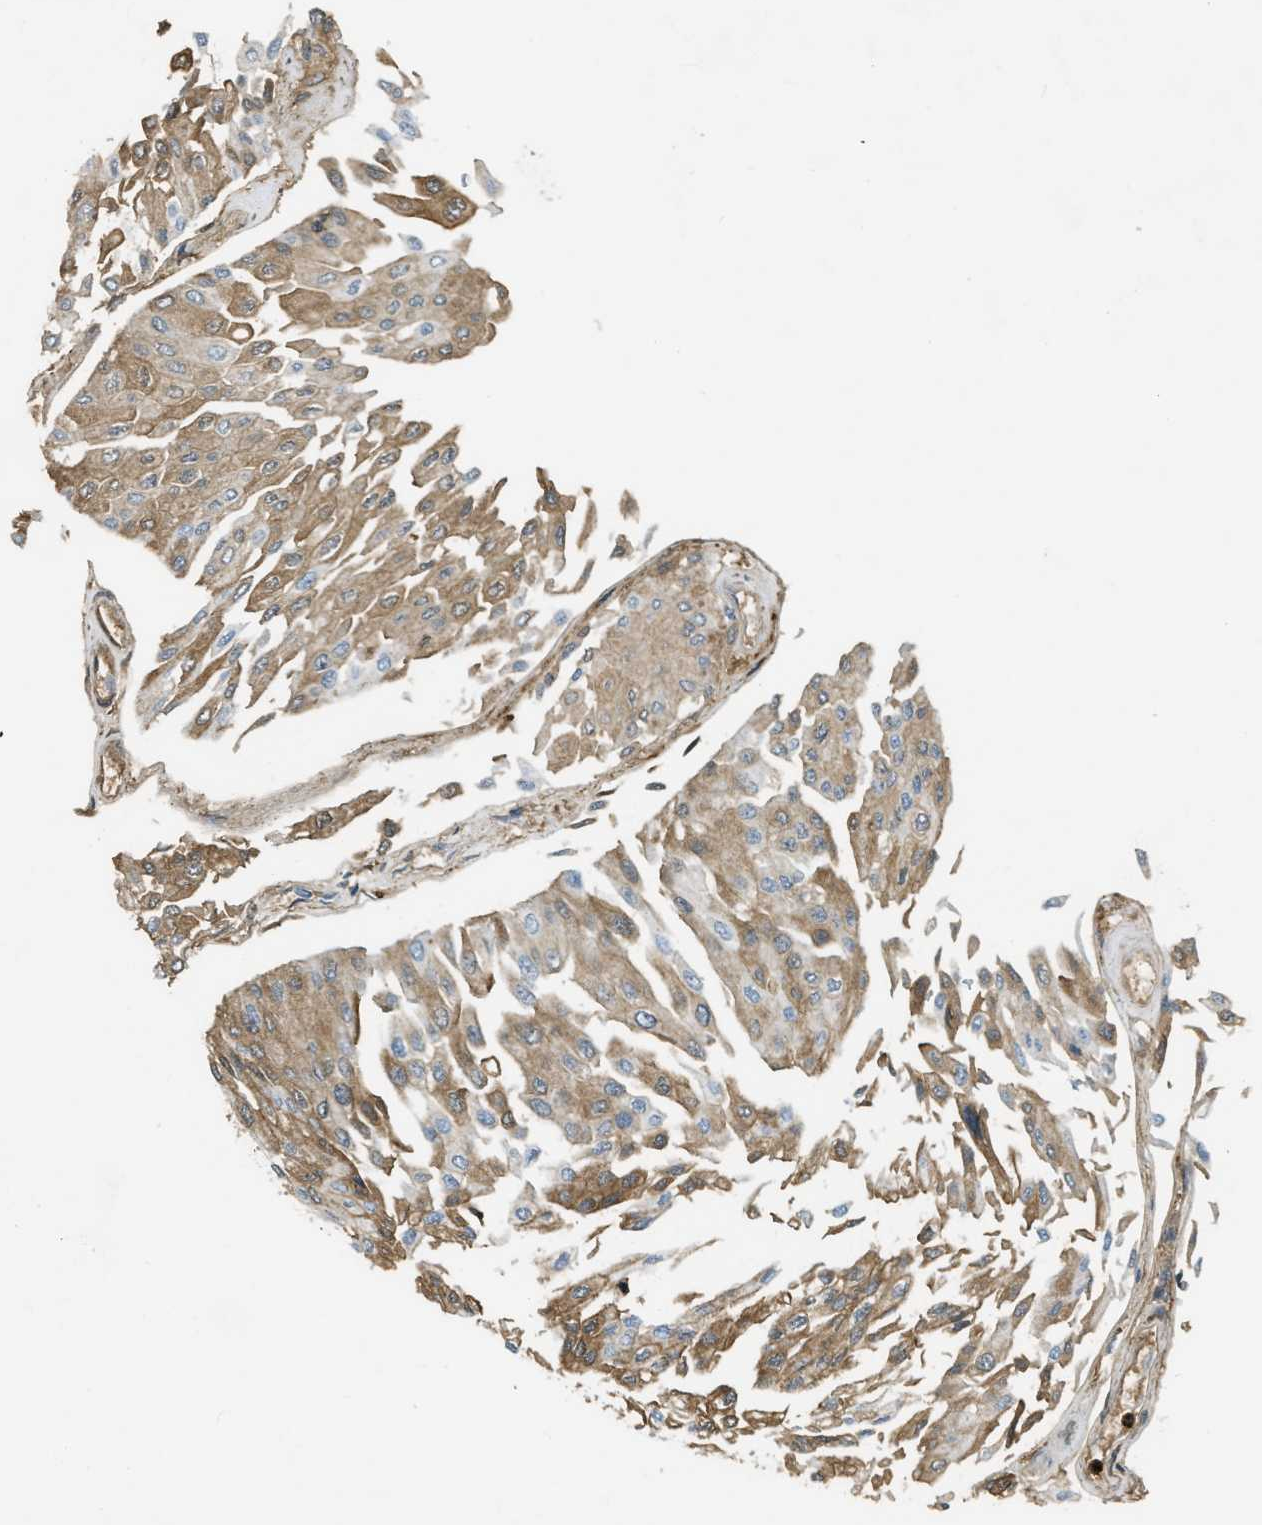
{"staining": {"intensity": "moderate", "quantity": ">75%", "location": "cytoplasmic/membranous"}, "tissue": "urothelial cancer", "cell_type": "Tumor cells", "image_type": "cancer", "snomed": [{"axis": "morphology", "description": "Urothelial carcinoma, Low grade"}, {"axis": "topography", "description": "Urinary bladder"}], "caption": "Immunohistochemical staining of urothelial cancer shows moderate cytoplasmic/membranous protein positivity in approximately >75% of tumor cells.", "gene": "PRTN3", "patient": {"sex": "male", "age": 67}}